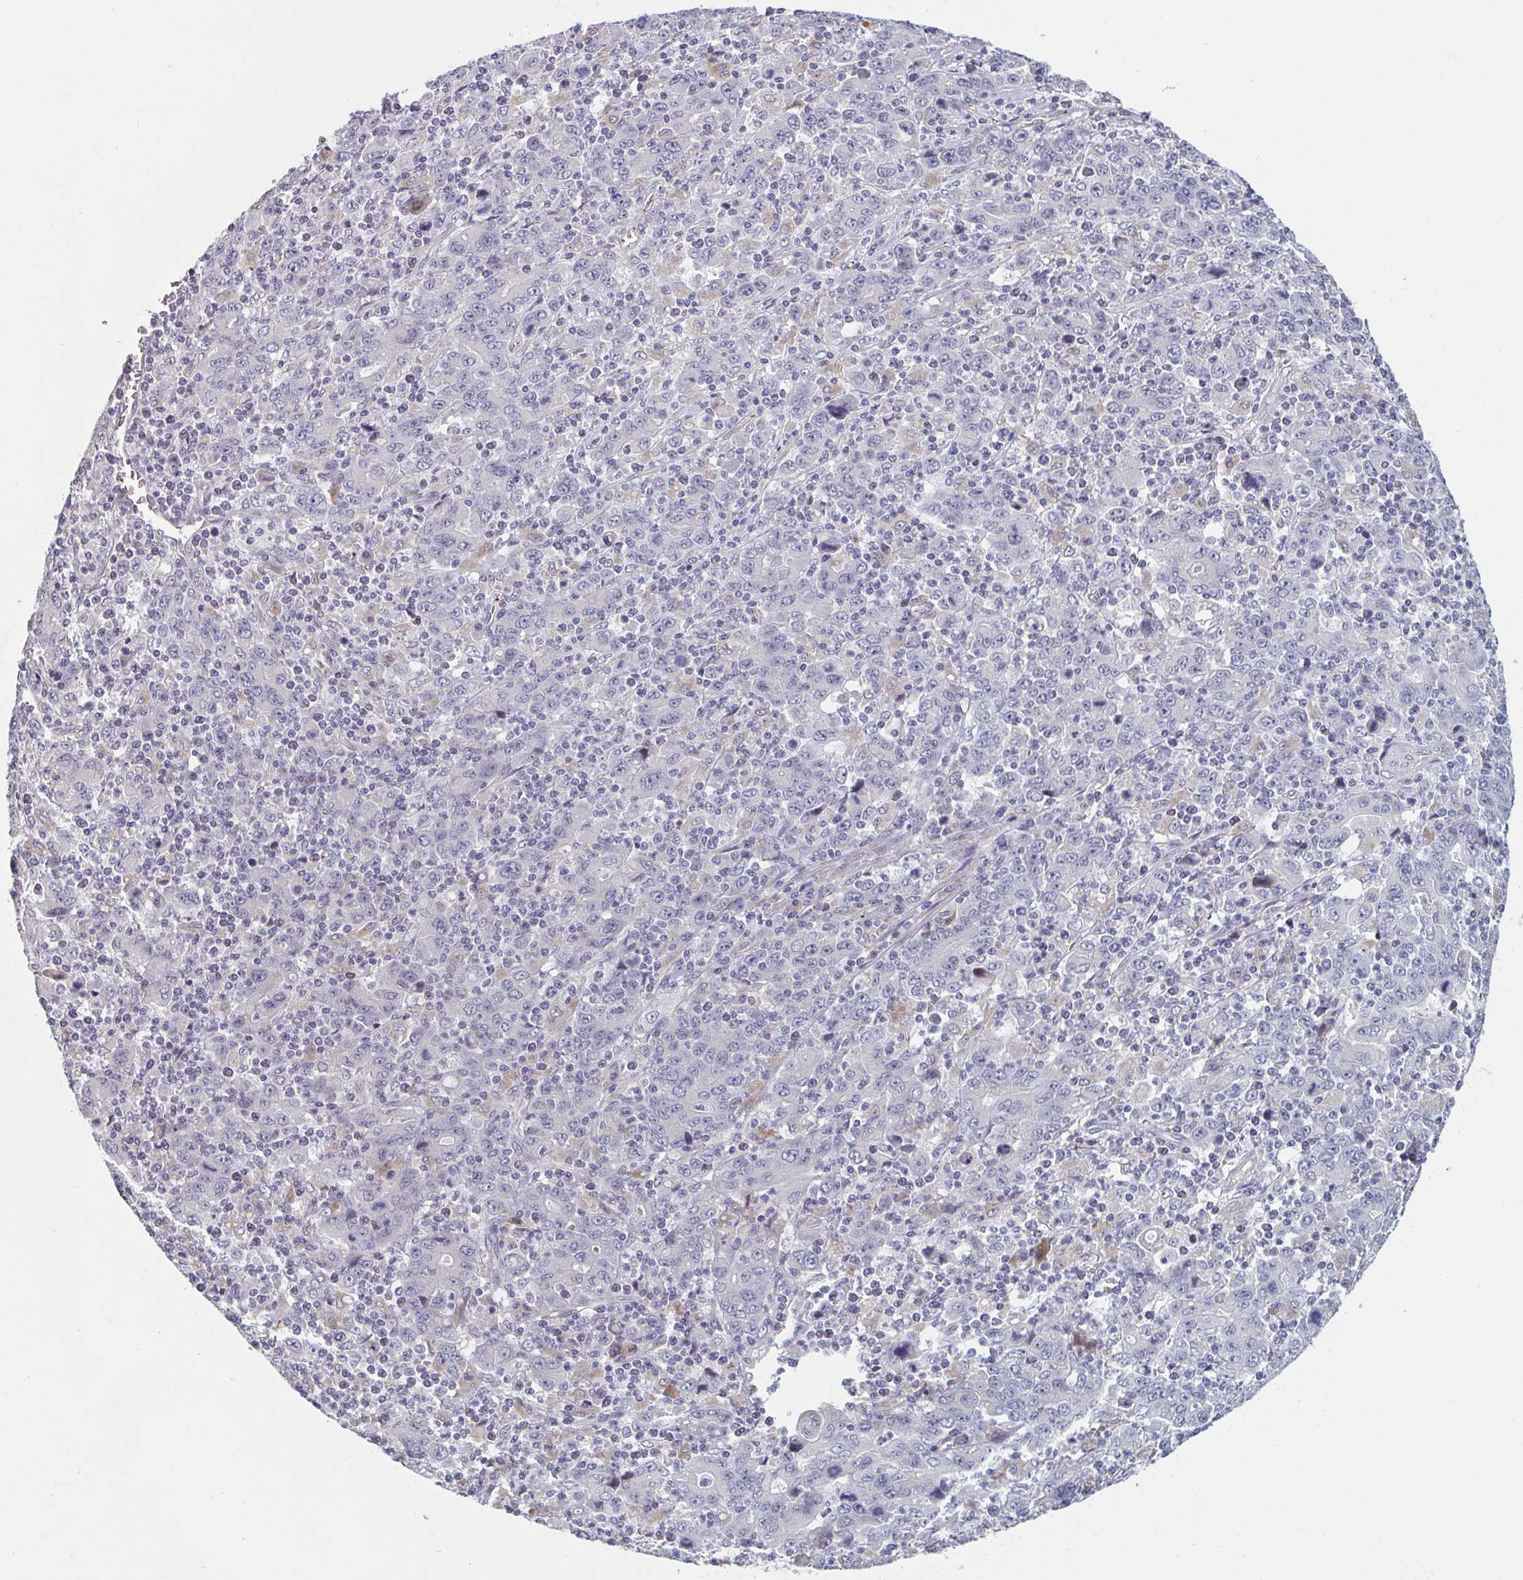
{"staining": {"intensity": "negative", "quantity": "none", "location": "none"}, "tissue": "stomach cancer", "cell_type": "Tumor cells", "image_type": "cancer", "snomed": [{"axis": "morphology", "description": "Adenocarcinoma, NOS"}, {"axis": "topography", "description": "Stomach, upper"}], "caption": "This is an immunohistochemistry photomicrograph of stomach adenocarcinoma. There is no expression in tumor cells.", "gene": "TNFSF10", "patient": {"sex": "male", "age": 69}}